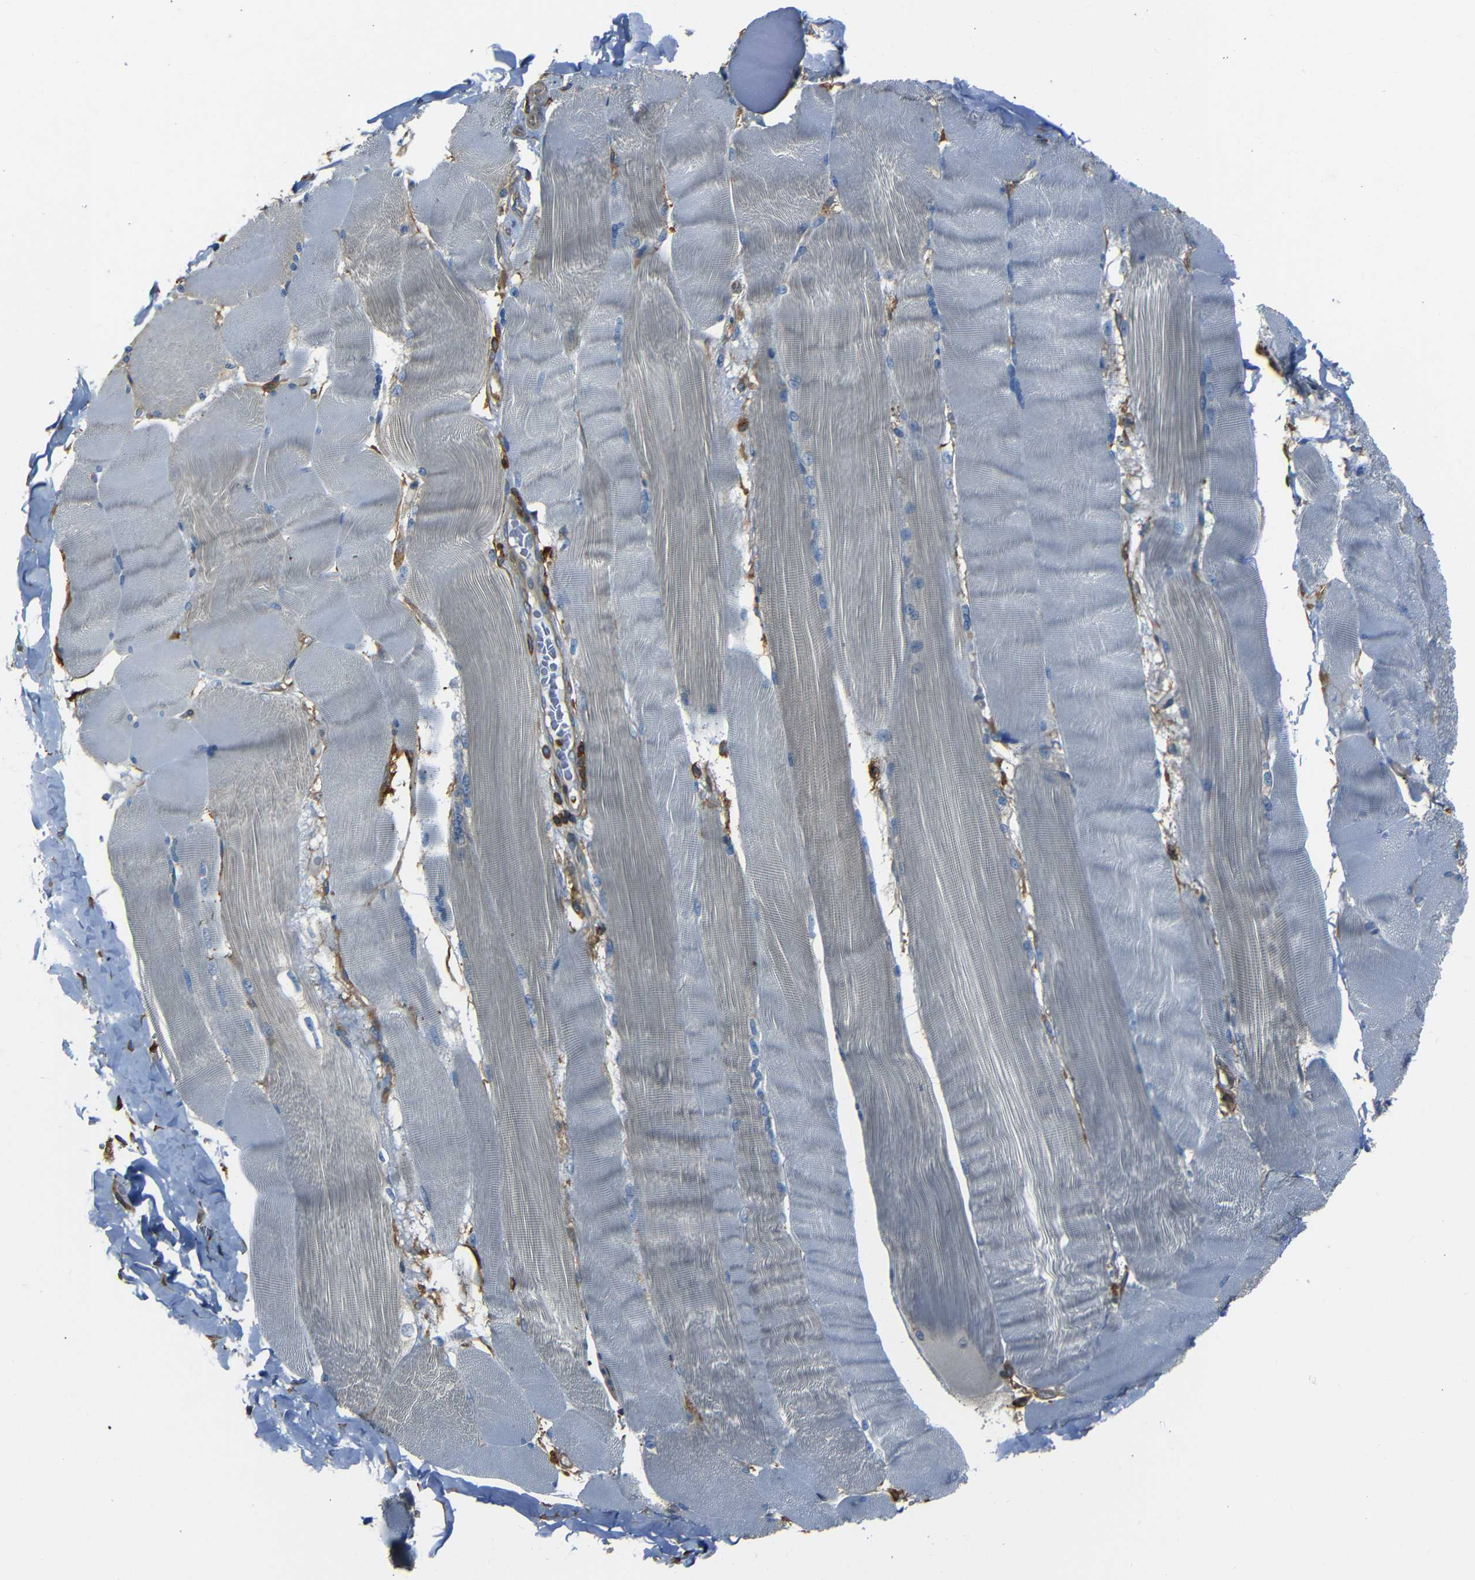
{"staining": {"intensity": "negative", "quantity": "none", "location": "none"}, "tissue": "skeletal muscle", "cell_type": "Myocytes", "image_type": "normal", "snomed": [{"axis": "morphology", "description": "Normal tissue, NOS"}, {"axis": "topography", "description": "Skin"}, {"axis": "topography", "description": "Skeletal muscle"}], "caption": "The immunohistochemistry (IHC) histopathology image has no significant expression in myocytes of skeletal muscle. (DAB IHC with hematoxylin counter stain).", "gene": "ADGRE5", "patient": {"sex": "male", "age": 83}}